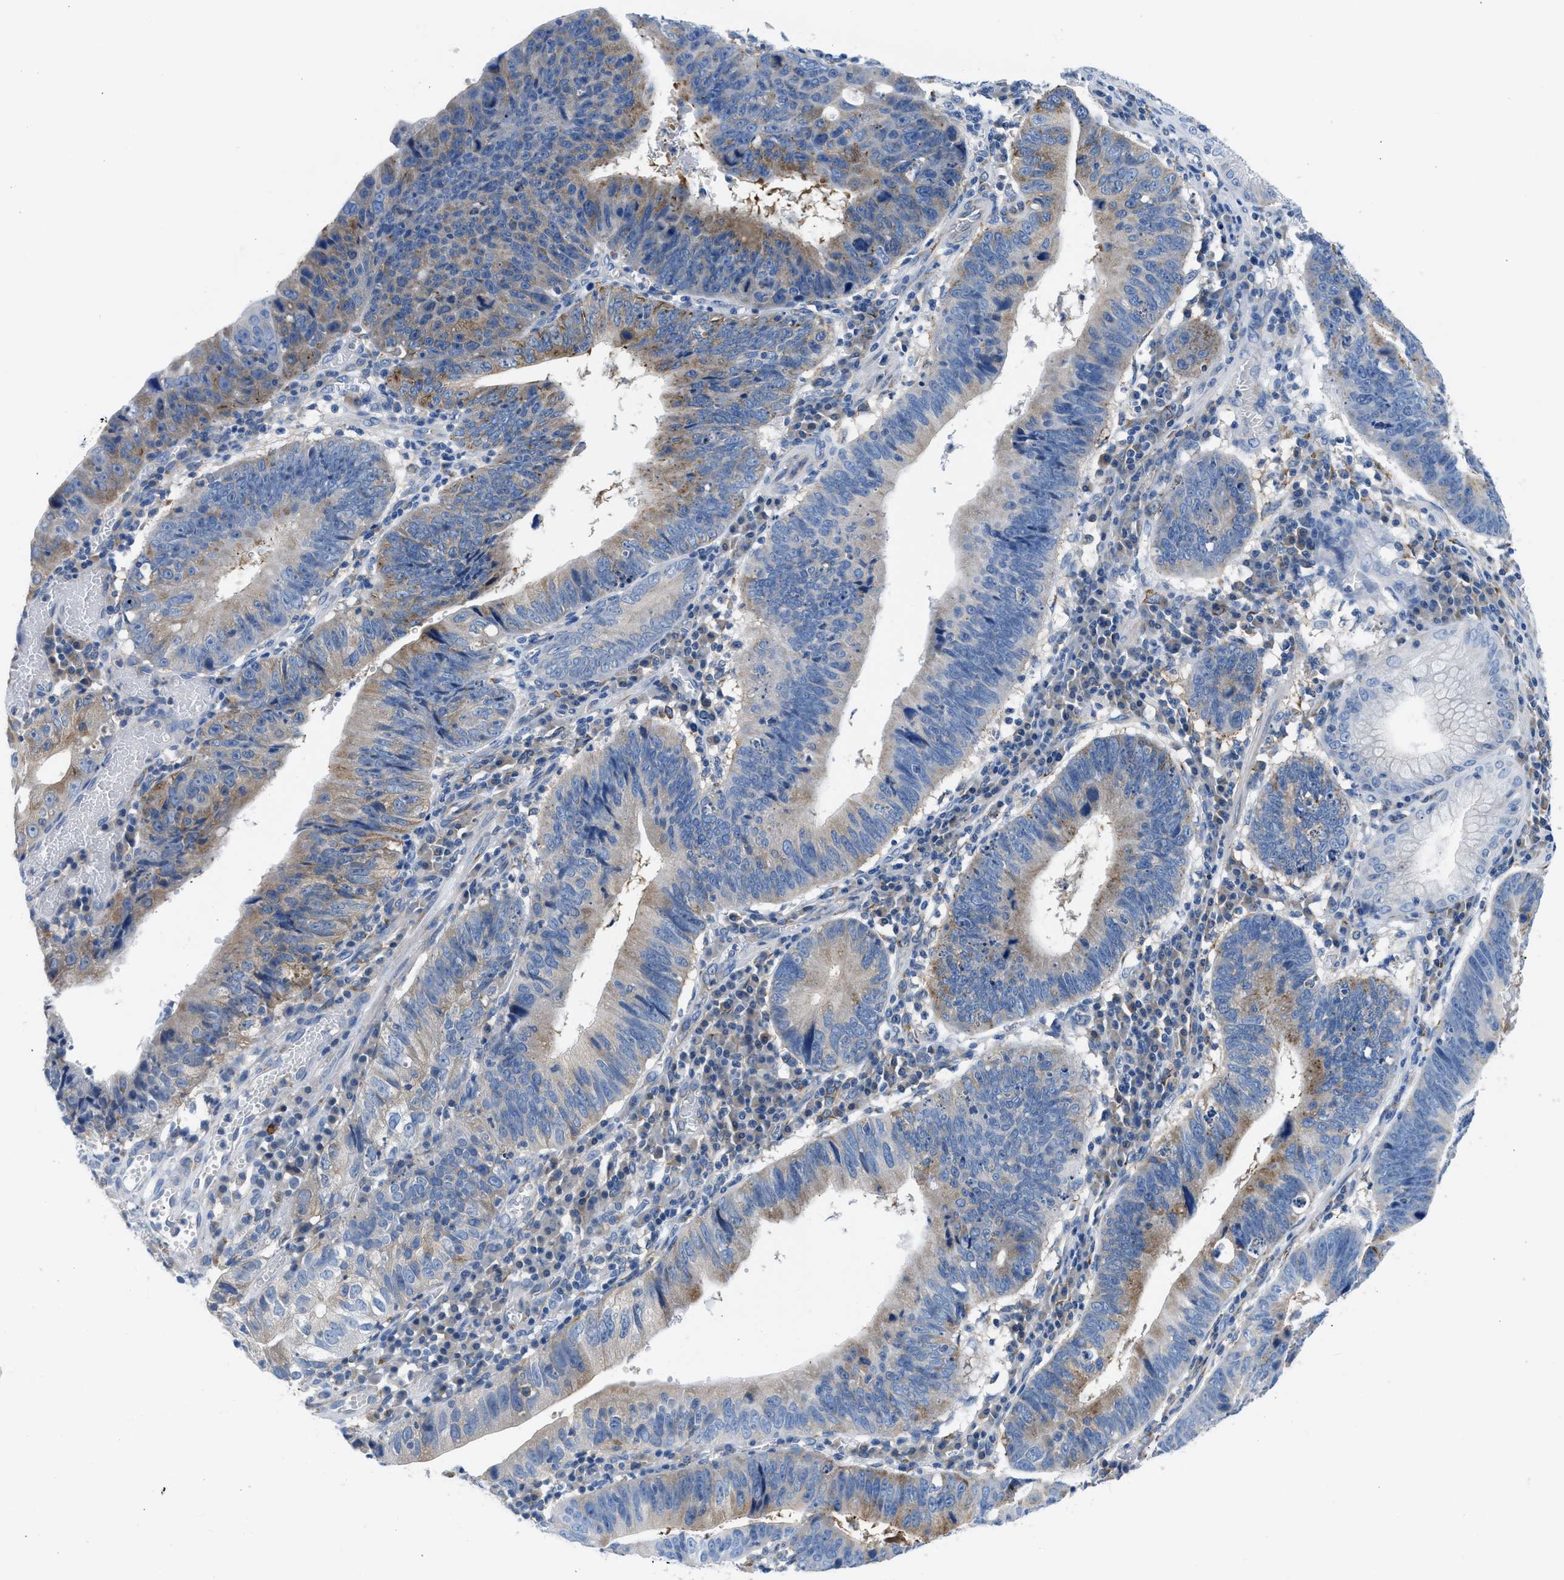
{"staining": {"intensity": "moderate", "quantity": "25%-75%", "location": "cytoplasmic/membranous"}, "tissue": "stomach cancer", "cell_type": "Tumor cells", "image_type": "cancer", "snomed": [{"axis": "morphology", "description": "Adenocarcinoma, NOS"}, {"axis": "topography", "description": "Stomach"}], "caption": "This micrograph displays IHC staining of human adenocarcinoma (stomach), with medium moderate cytoplasmic/membranous positivity in approximately 25%-75% of tumor cells.", "gene": "BNC2", "patient": {"sex": "male", "age": 59}}